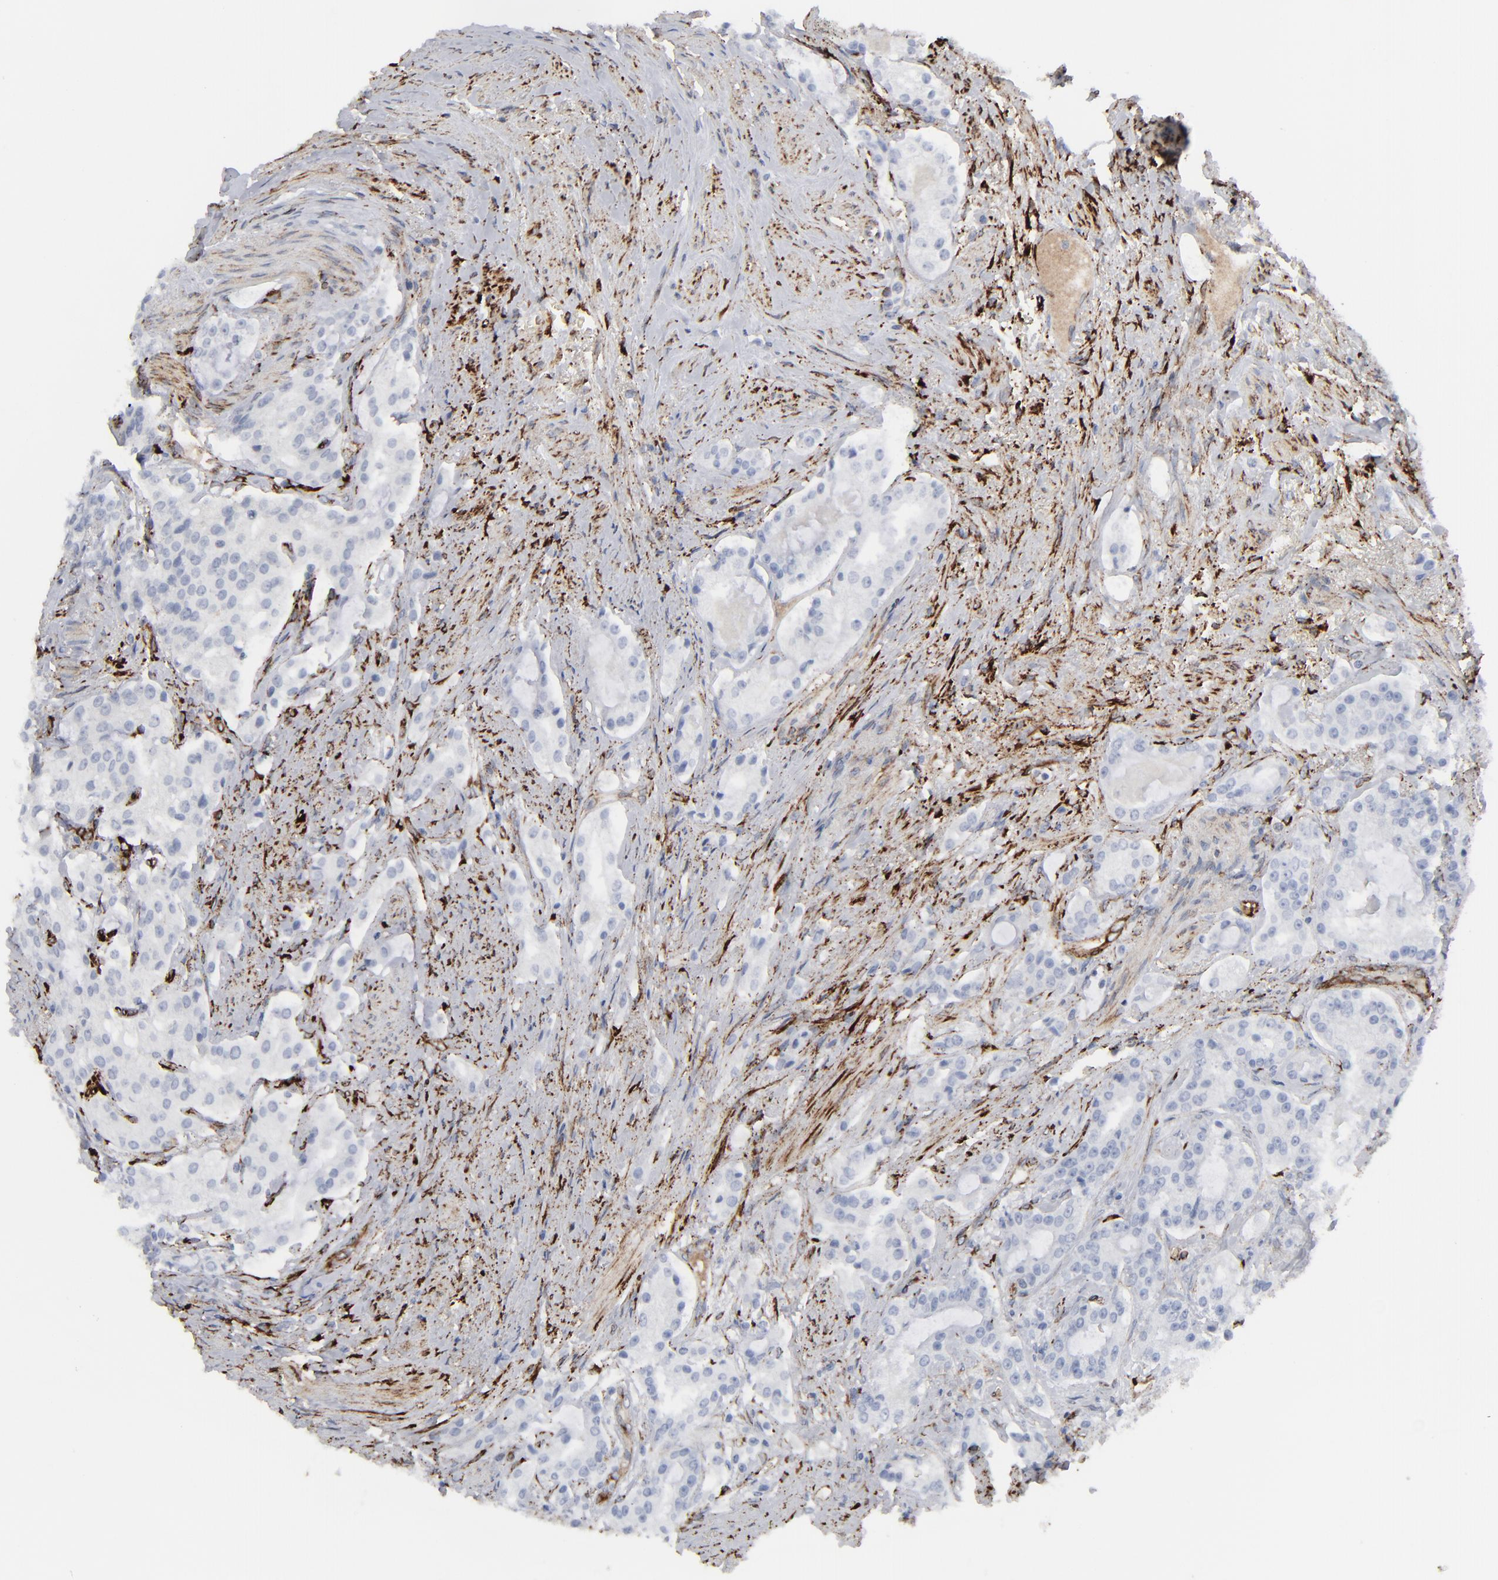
{"staining": {"intensity": "negative", "quantity": "none", "location": "none"}, "tissue": "prostate cancer", "cell_type": "Tumor cells", "image_type": "cancer", "snomed": [{"axis": "morphology", "description": "Adenocarcinoma, Medium grade"}, {"axis": "topography", "description": "Prostate"}], "caption": "This is an immunohistochemistry (IHC) histopathology image of human medium-grade adenocarcinoma (prostate). There is no expression in tumor cells.", "gene": "SPARC", "patient": {"sex": "male", "age": 72}}